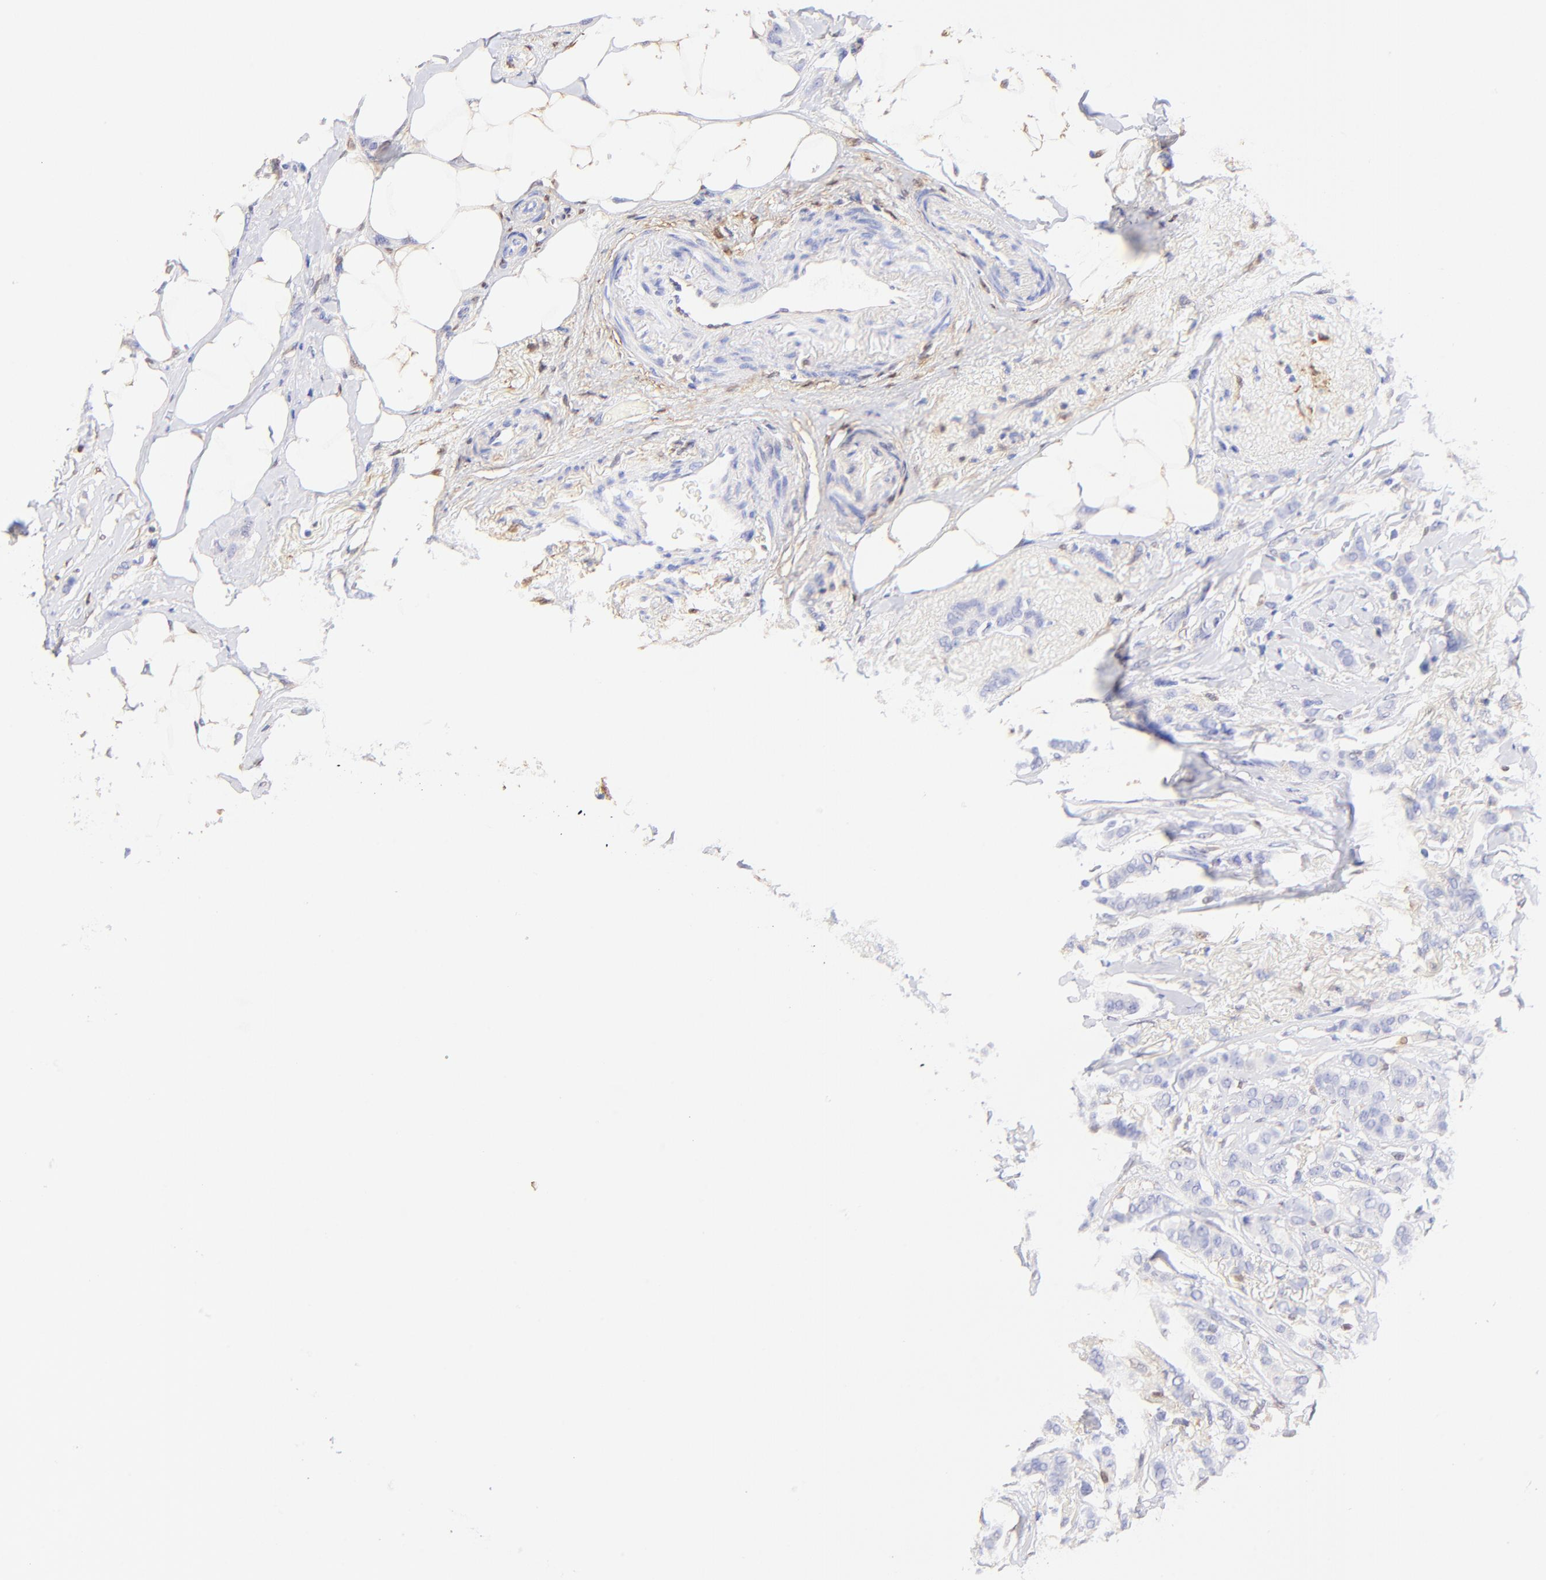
{"staining": {"intensity": "negative", "quantity": "none", "location": "none"}, "tissue": "breast cancer", "cell_type": "Tumor cells", "image_type": "cancer", "snomed": [{"axis": "morphology", "description": "Lobular carcinoma"}, {"axis": "topography", "description": "Breast"}], "caption": "An immunohistochemistry (IHC) image of breast lobular carcinoma is shown. There is no staining in tumor cells of breast lobular carcinoma. The staining is performed using DAB (3,3'-diaminobenzidine) brown chromogen with nuclei counter-stained in using hematoxylin.", "gene": "ALDH1A1", "patient": {"sex": "female", "age": 55}}